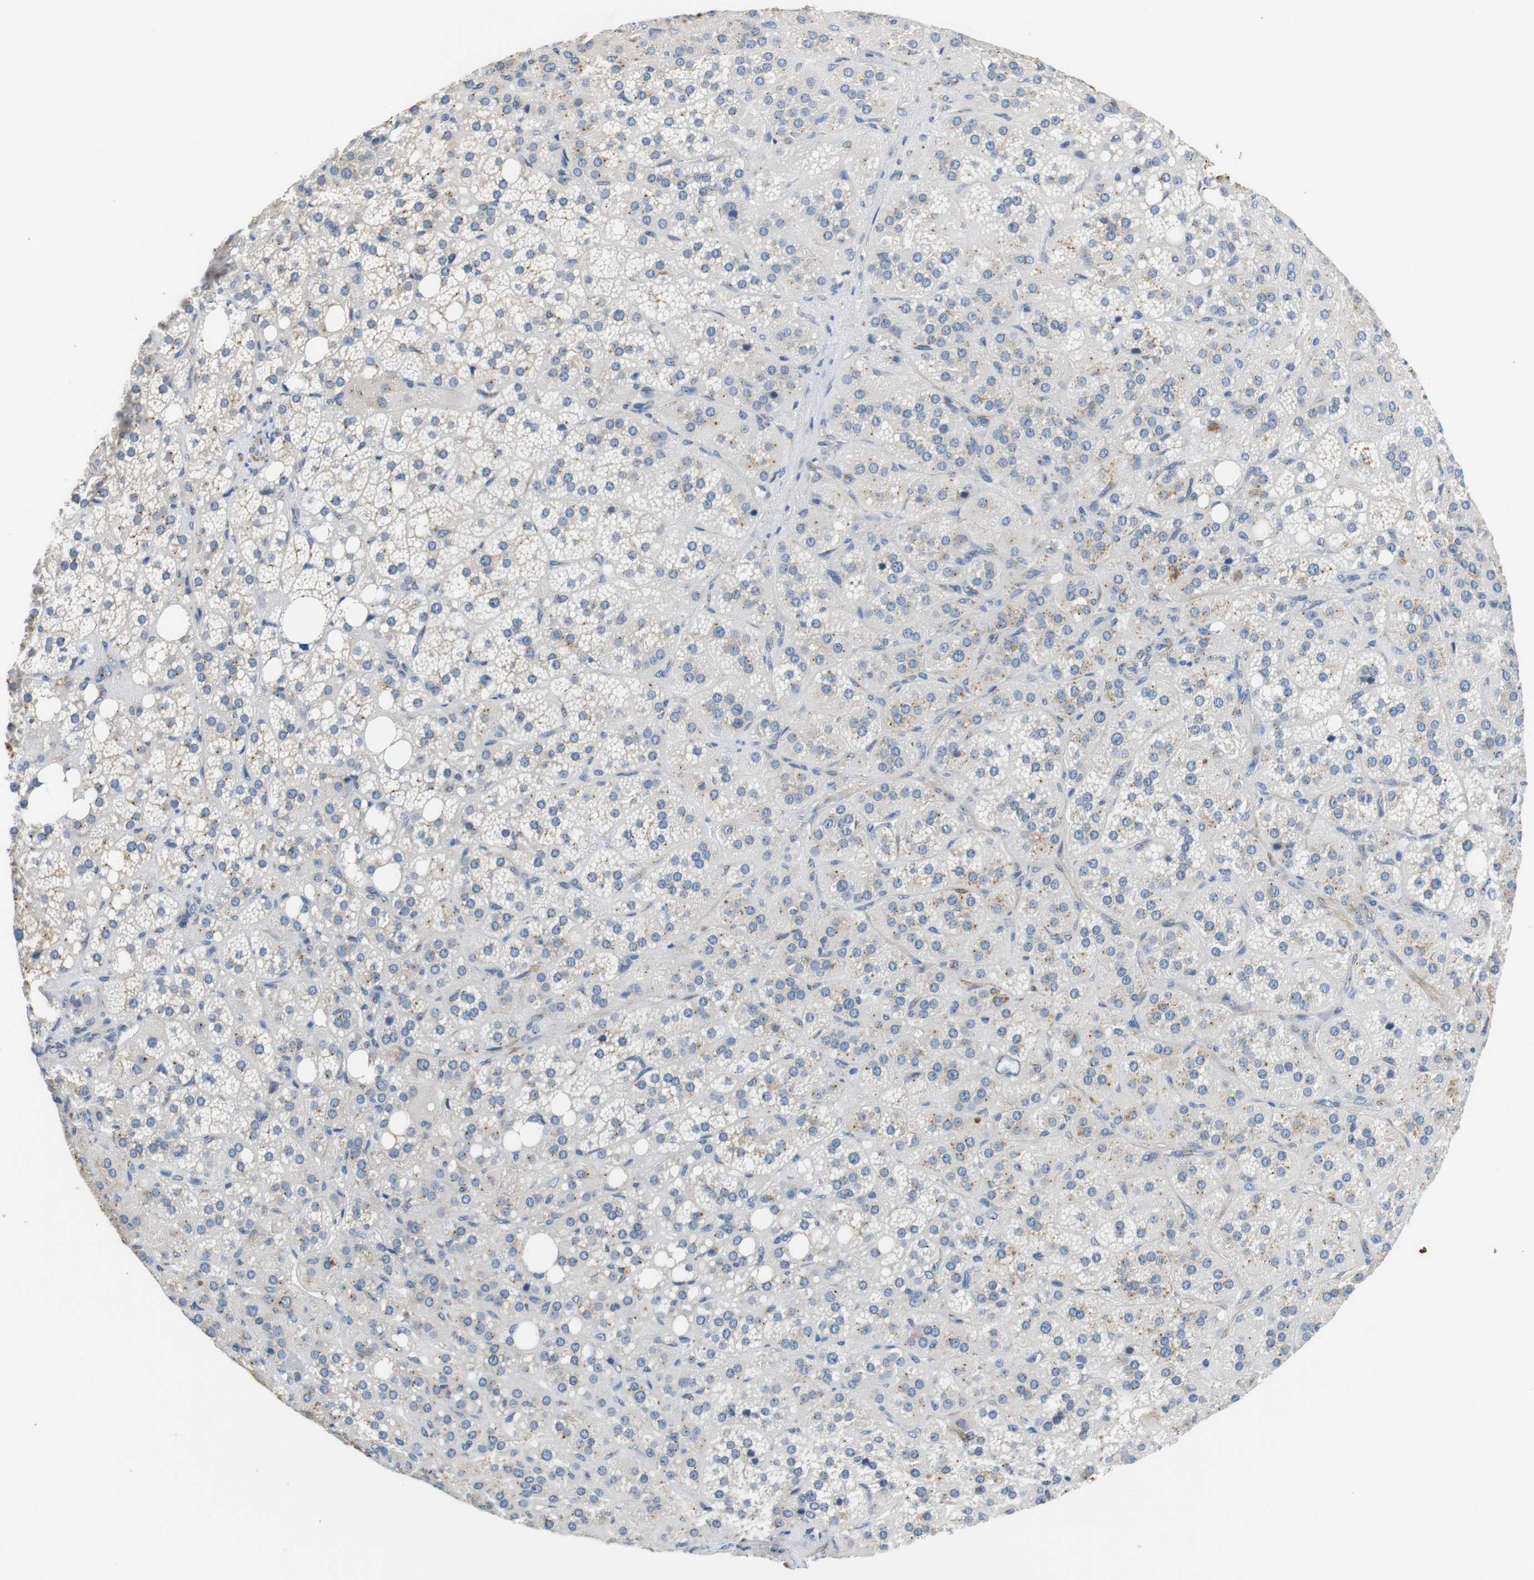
{"staining": {"intensity": "moderate", "quantity": "<25%", "location": "cytoplasmic/membranous"}, "tissue": "adrenal gland", "cell_type": "Glandular cells", "image_type": "normal", "snomed": [{"axis": "morphology", "description": "Normal tissue, NOS"}, {"axis": "topography", "description": "Adrenal gland"}], "caption": "IHC staining of unremarkable adrenal gland, which displays low levels of moderate cytoplasmic/membranous positivity in approximately <25% of glandular cells indicating moderate cytoplasmic/membranous protein staining. The staining was performed using DAB (3,3'-diaminobenzidine) (brown) for protein detection and nuclei were counterstained in hematoxylin (blue).", "gene": "UNC5CL", "patient": {"sex": "female", "age": 59}}